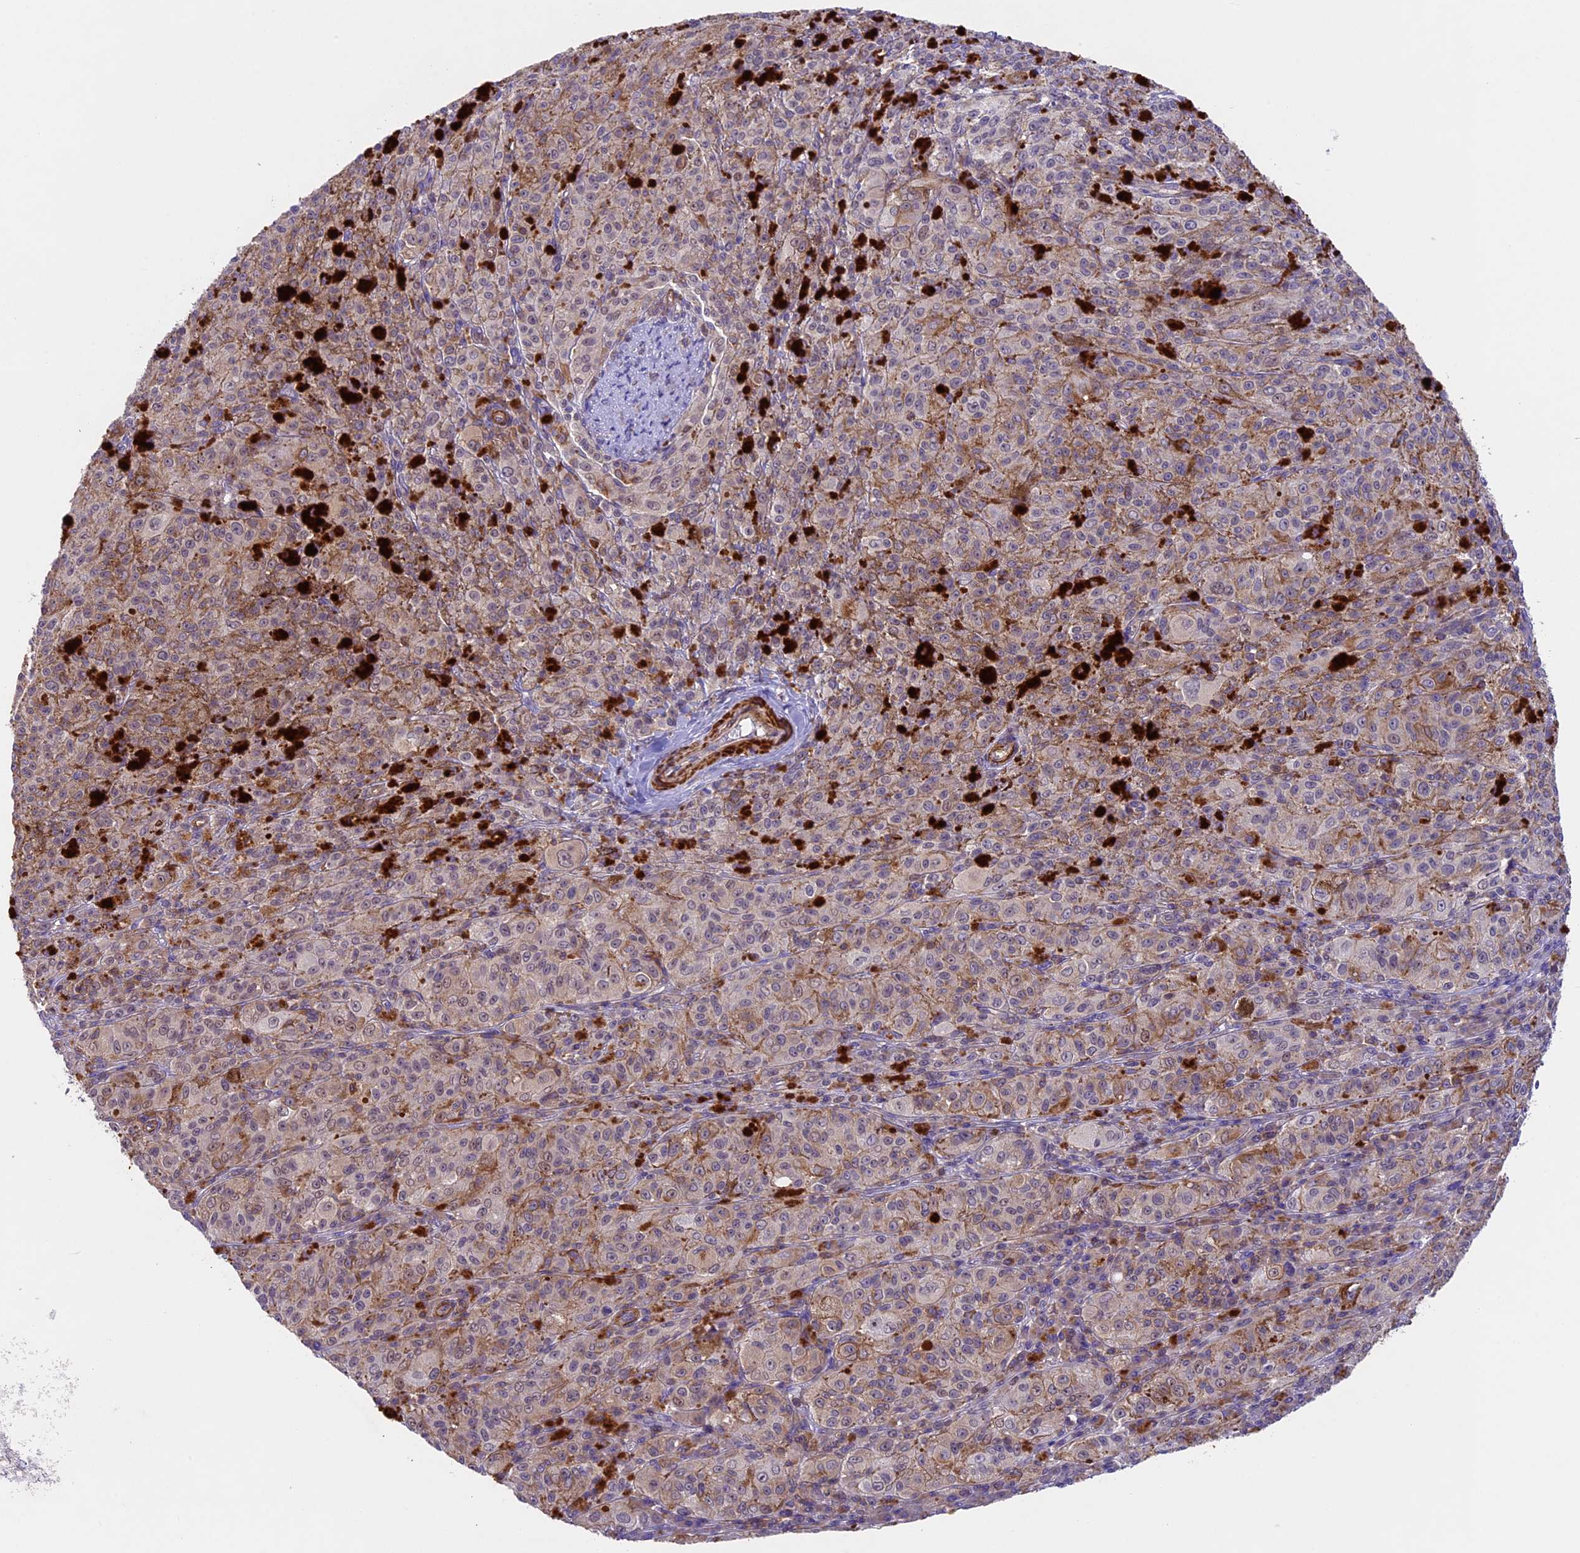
{"staining": {"intensity": "weak", "quantity": "25%-75%", "location": "cytoplasmic/membranous"}, "tissue": "melanoma", "cell_type": "Tumor cells", "image_type": "cancer", "snomed": [{"axis": "morphology", "description": "Malignant melanoma, NOS"}, {"axis": "topography", "description": "Skin"}], "caption": "Tumor cells show weak cytoplasmic/membranous staining in approximately 25%-75% of cells in malignant melanoma. (DAB (3,3'-diaminobenzidine) IHC with brightfield microscopy, high magnification).", "gene": "TBC1D1", "patient": {"sex": "female", "age": 52}}